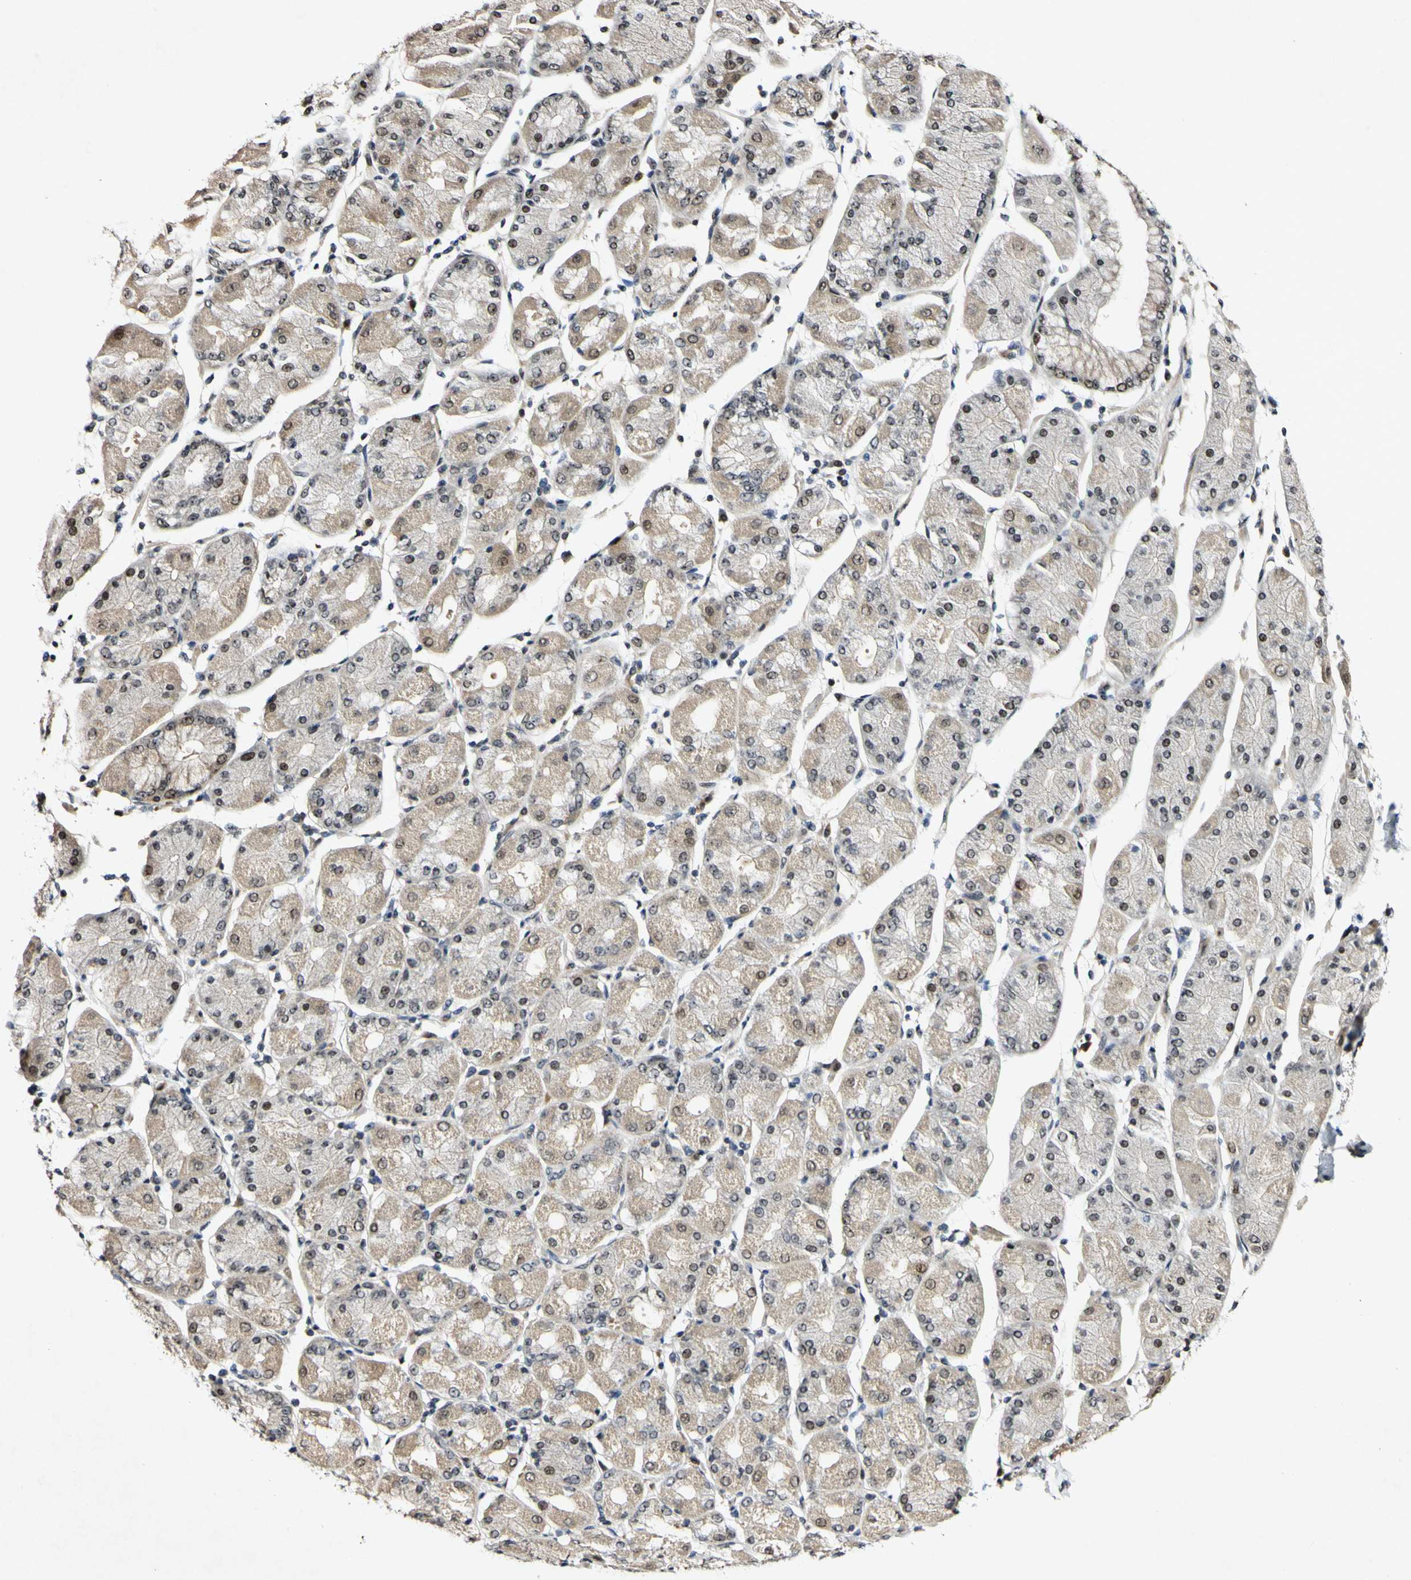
{"staining": {"intensity": "weak", "quantity": ">75%", "location": "cytoplasmic/membranous,nuclear"}, "tissue": "stomach cancer", "cell_type": "Tumor cells", "image_type": "cancer", "snomed": [{"axis": "morphology", "description": "Normal tissue, NOS"}, {"axis": "morphology", "description": "Adenocarcinoma, NOS"}, {"axis": "topography", "description": "Stomach, upper"}, {"axis": "topography", "description": "Stomach"}], "caption": "IHC staining of adenocarcinoma (stomach), which demonstrates low levels of weak cytoplasmic/membranous and nuclear expression in approximately >75% of tumor cells indicating weak cytoplasmic/membranous and nuclear protein staining. The staining was performed using DAB (3,3'-diaminobenzidine) (brown) for protein detection and nuclei were counterstained in hematoxylin (blue).", "gene": "POLR2F", "patient": {"sex": "male", "age": 59}}